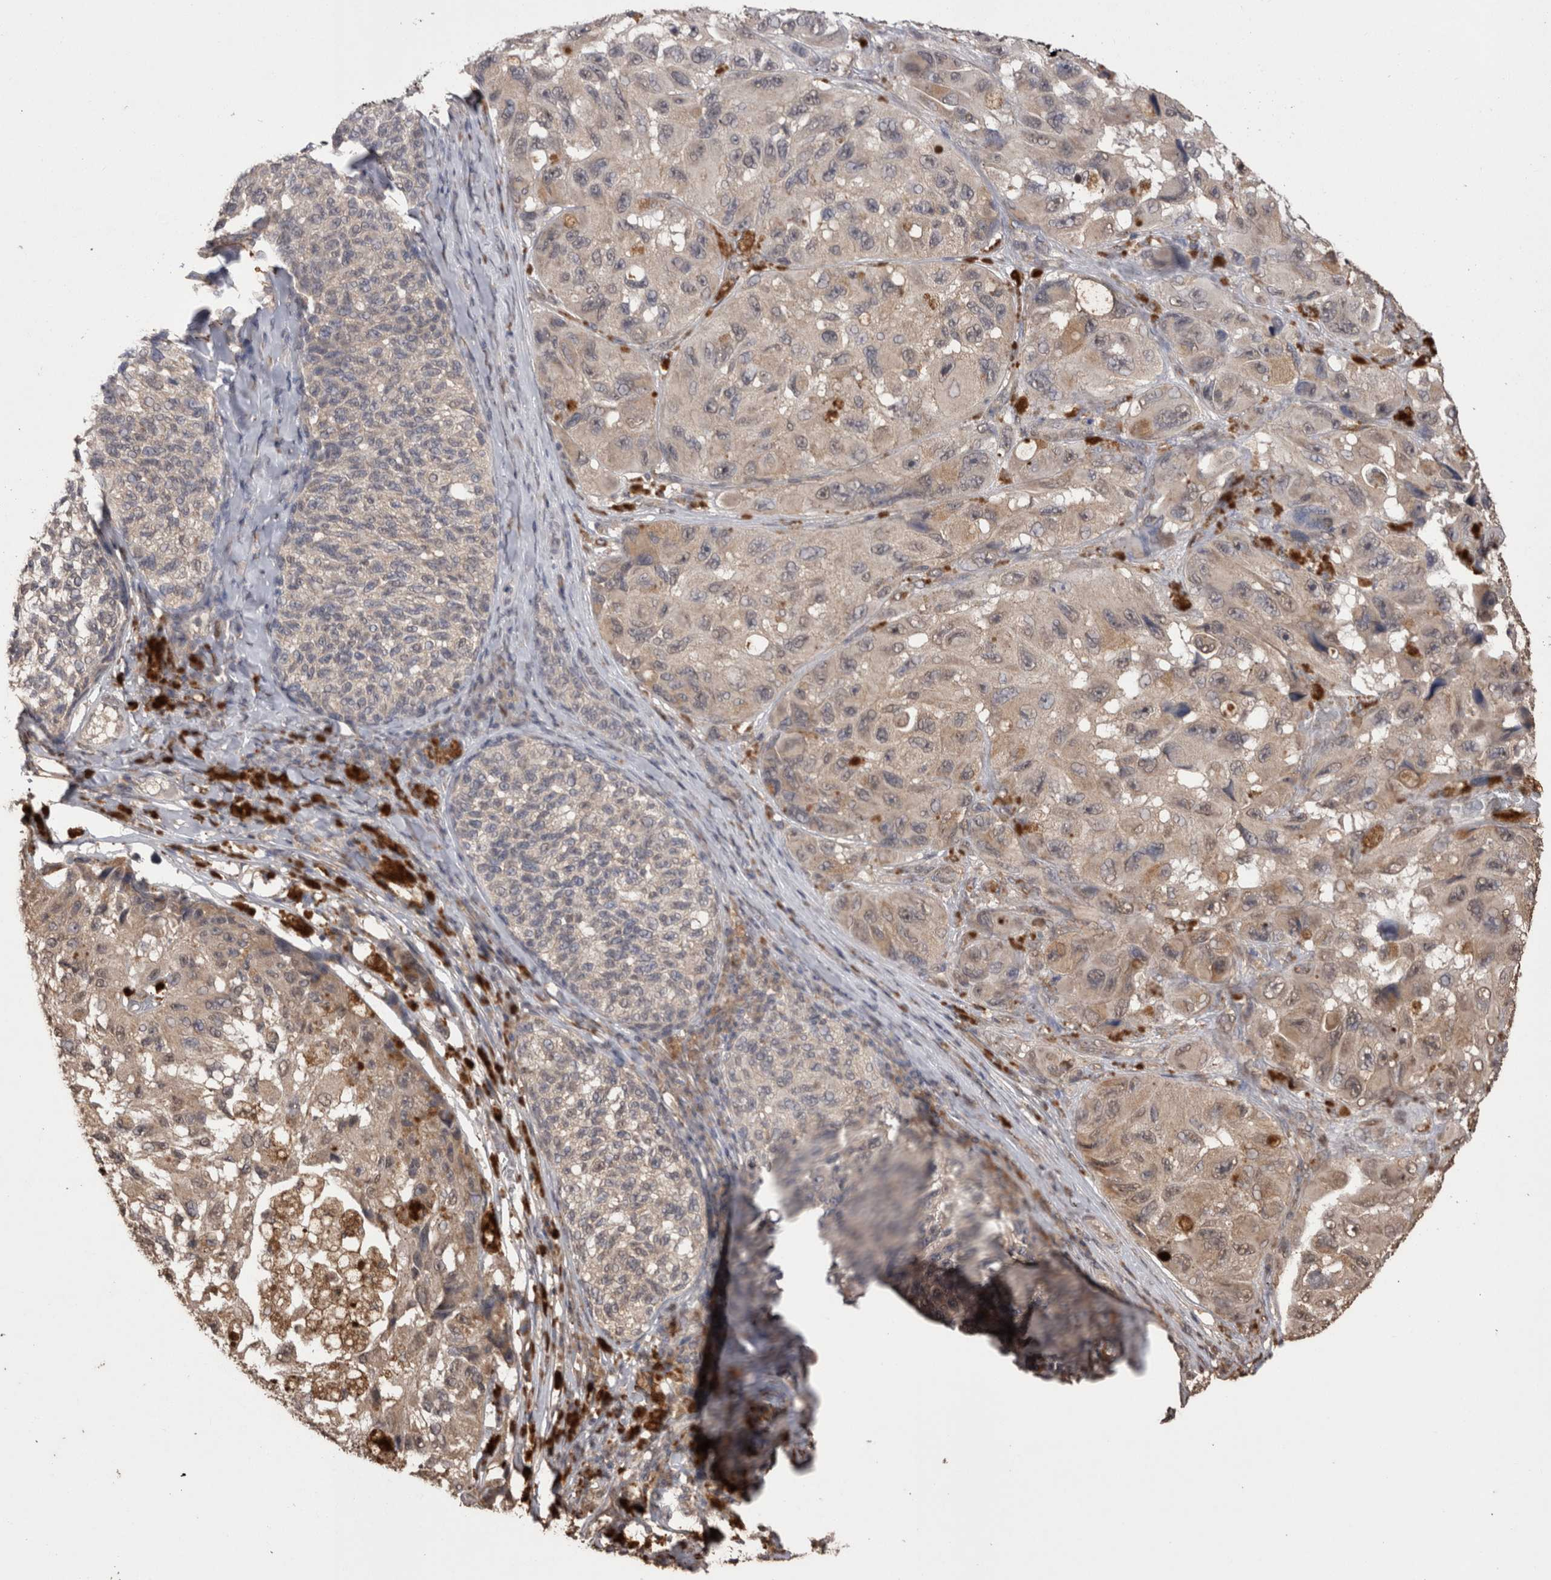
{"staining": {"intensity": "negative", "quantity": "none", "location": "none"}, "tissue": "melanoma", "cell_type": "Tumor cells", "image_type": "cancer", "snomed": [{"axis": "morphology", "description": "Malignant melanoma, NOS"}, {"axis": "topography", "description": "Skin"}], "caption": "Tumor cells show no significant protein positivity in melanoma. The staining was performed using DAB (3,3'-diaminobenzidine) to visualize the protein expression in brown, while the nuclei were stained in blue with hematoxylin (Magnification: 20x).", "gene": "GRK5", "patient": {"sex": "female", "age": 73}}